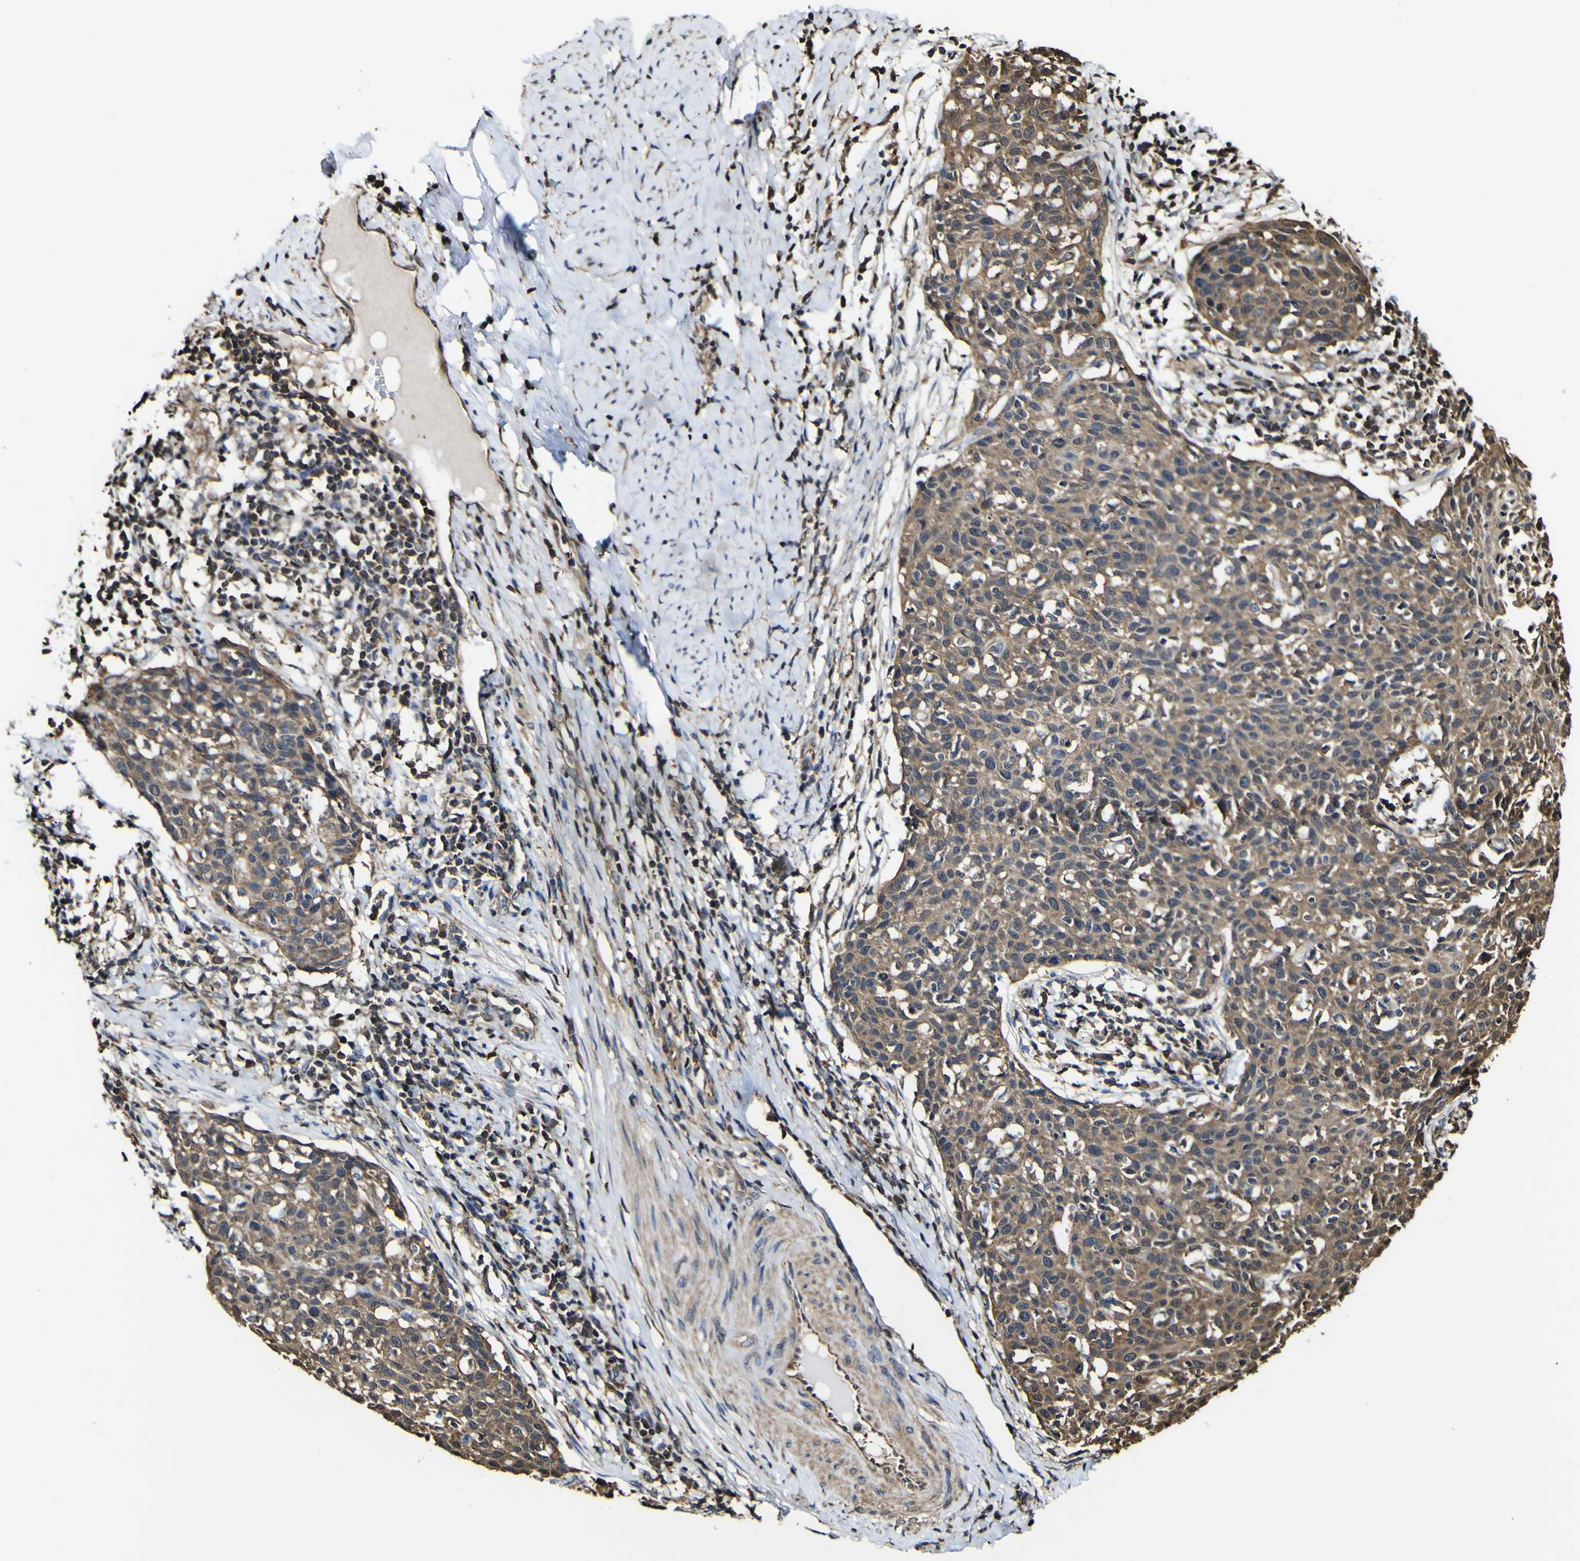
{"staining": {"intensity": "moderate", "quantity": ">75%", "location": "cytoplasmic/membranous"}, "tissue": "cervical cancer", "cell_type": "Tumor cells", "image_type": "cancer", "snomed": [{"axis": "morphology", "description": "Squamous cell carcinoma, NOS"}, {"axis": "topography", "description": "Cervix"}], "caption": "IHC photomicrograph of human cervical cancer stained for a protein (brown), which displays medium levels of moderate cytoplasmic/membranous positivity in approximately >75% of tumor cells.", "gene": "PTPRR", "patient": {"sex": "female", "age": 38}}